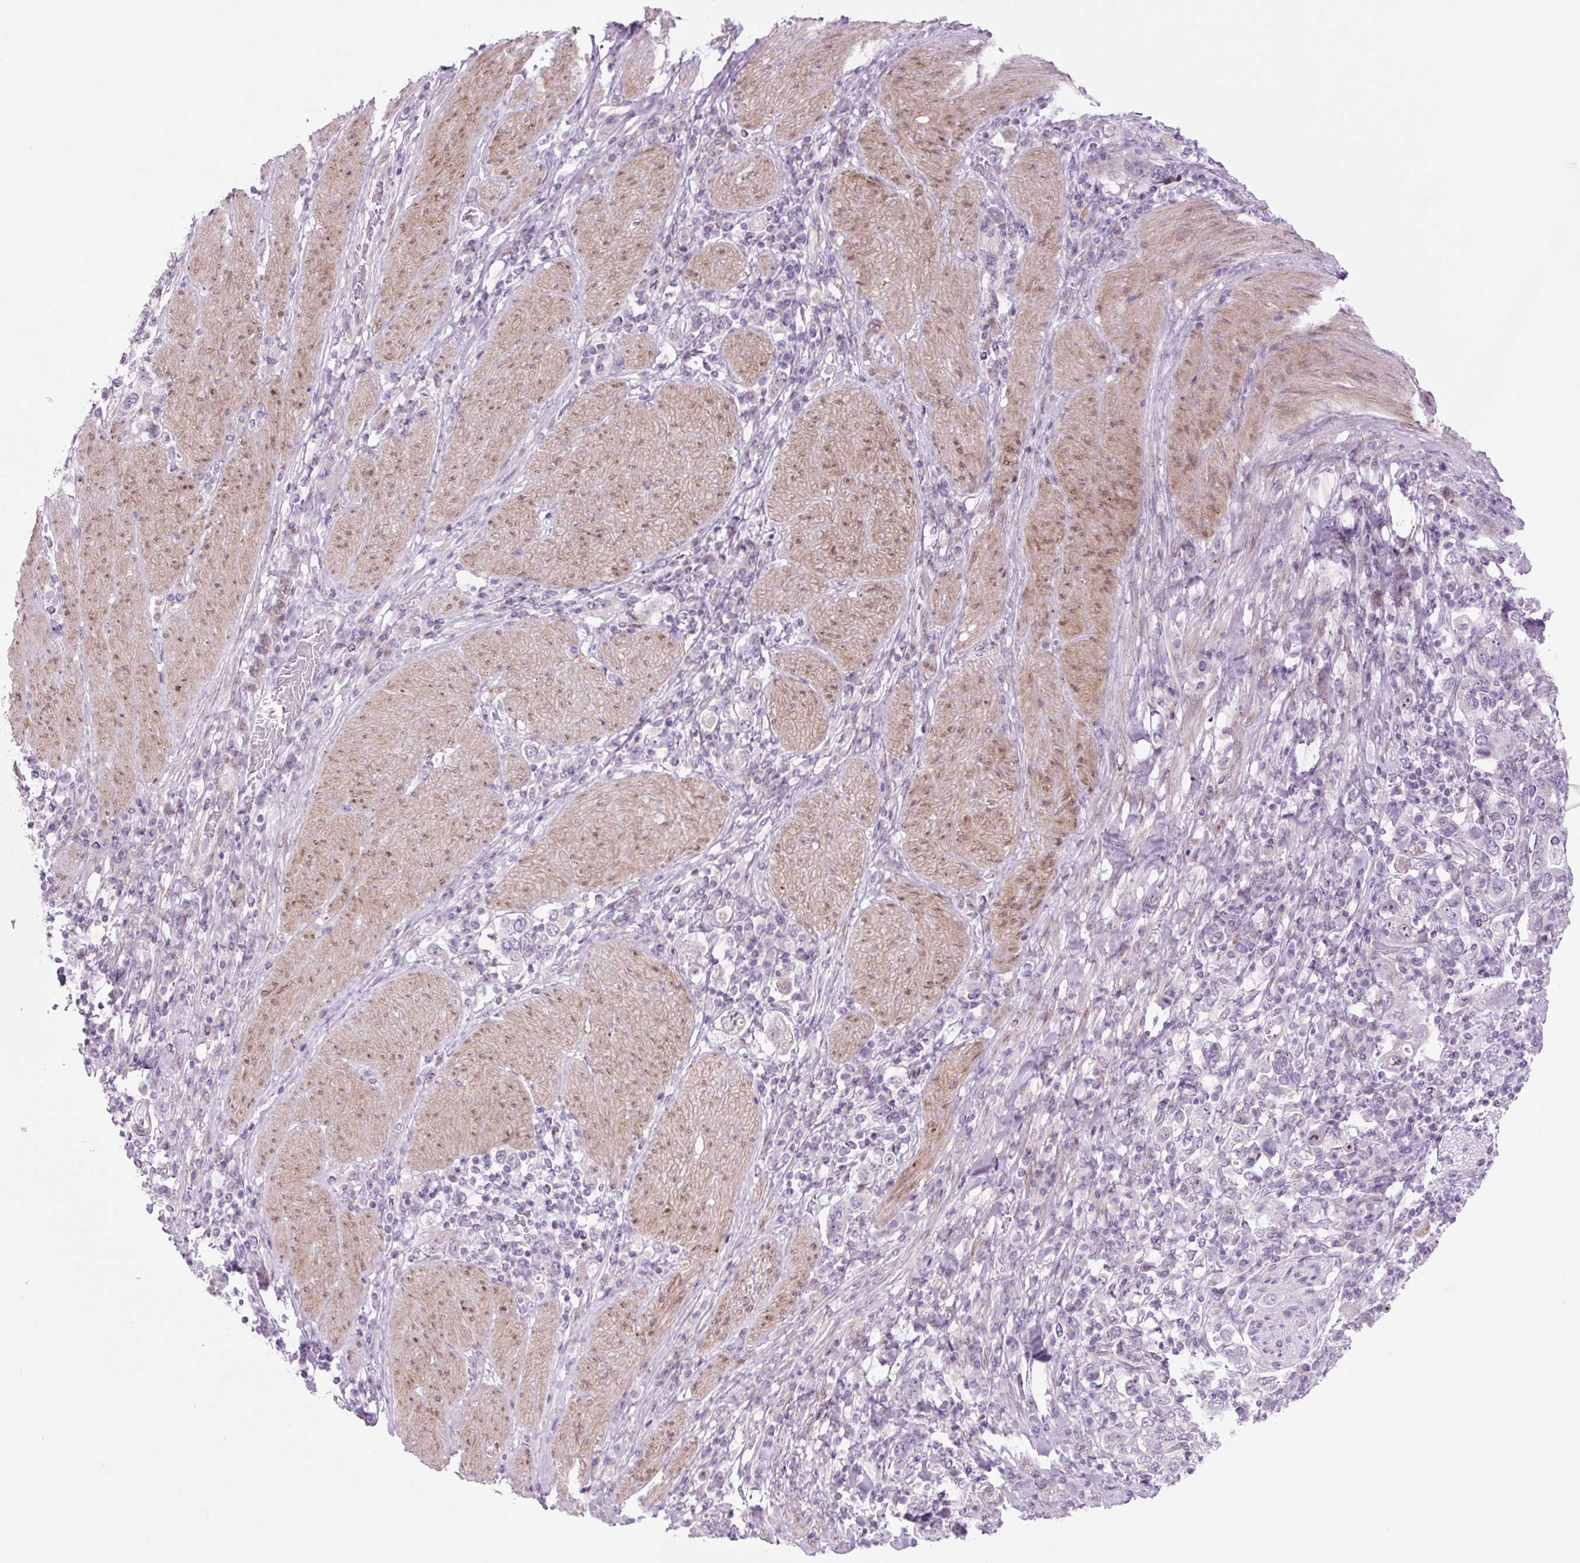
{"staining": {"intensity": "negative", "quantity": "none", "location": "none"}, "tissue": "stomach cancer", "cell_type": "Tumor cells", "image_type": "cancer", "snomed": [{"axis": "morphology", "description": "Adenocarcinoma, NOS"}, {"axis": "topography", "description": "Stomach, upper"}, {"axis": "topography", "description": "Stomach"}], "caption": "High magnification brightfield microscopy of stomach cancer stained with DAB (brown) and counterstained with hematoxylin (blue): tumor cells show no significant expression.", "gene": "RRS1", "patient": {"sex": "male", "age": 62}}